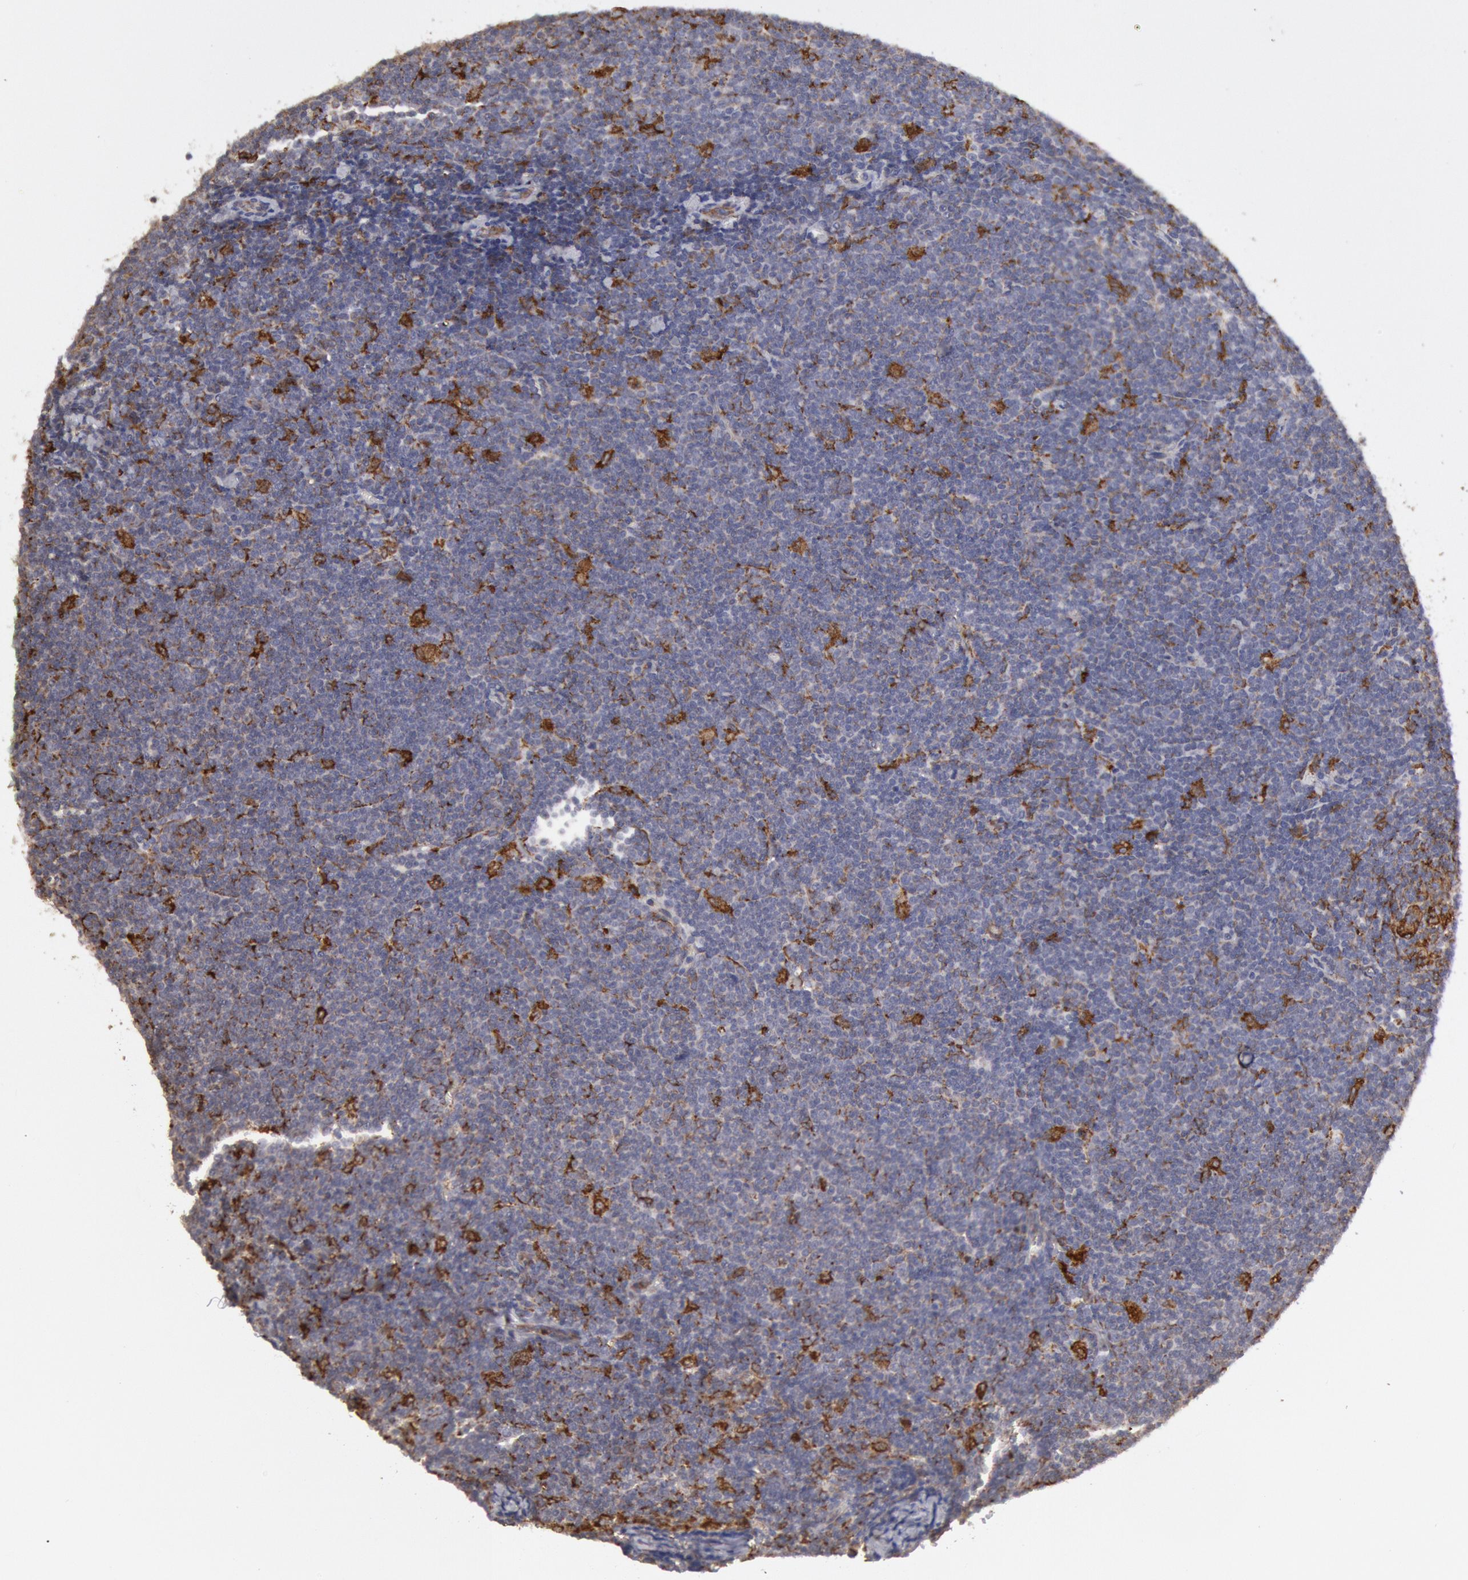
{"staining": {"intensity": "moderate", "quantity": "<25%", "location": "cytoplasmic/membranous"}, "tissue": "lymphoma", "cell_type": "Tumor cells", "image_type": "cancer", "snomed": [{"axis": "morphology", "description": "Malignant lymphoma, non-Hodgkin's type, Low grade"}, {"axis": "topography", "description": "Lymph node"}], "caption": "Human low-grade malignant lymphoma, non-Hodgkin's type stained with a brown dye exhibits moderate cytoplasmic/membranous positive staining in about <25% of tumor cells.", "gene": "ERP44", "patient": {"sex": "male", "age": 65}}